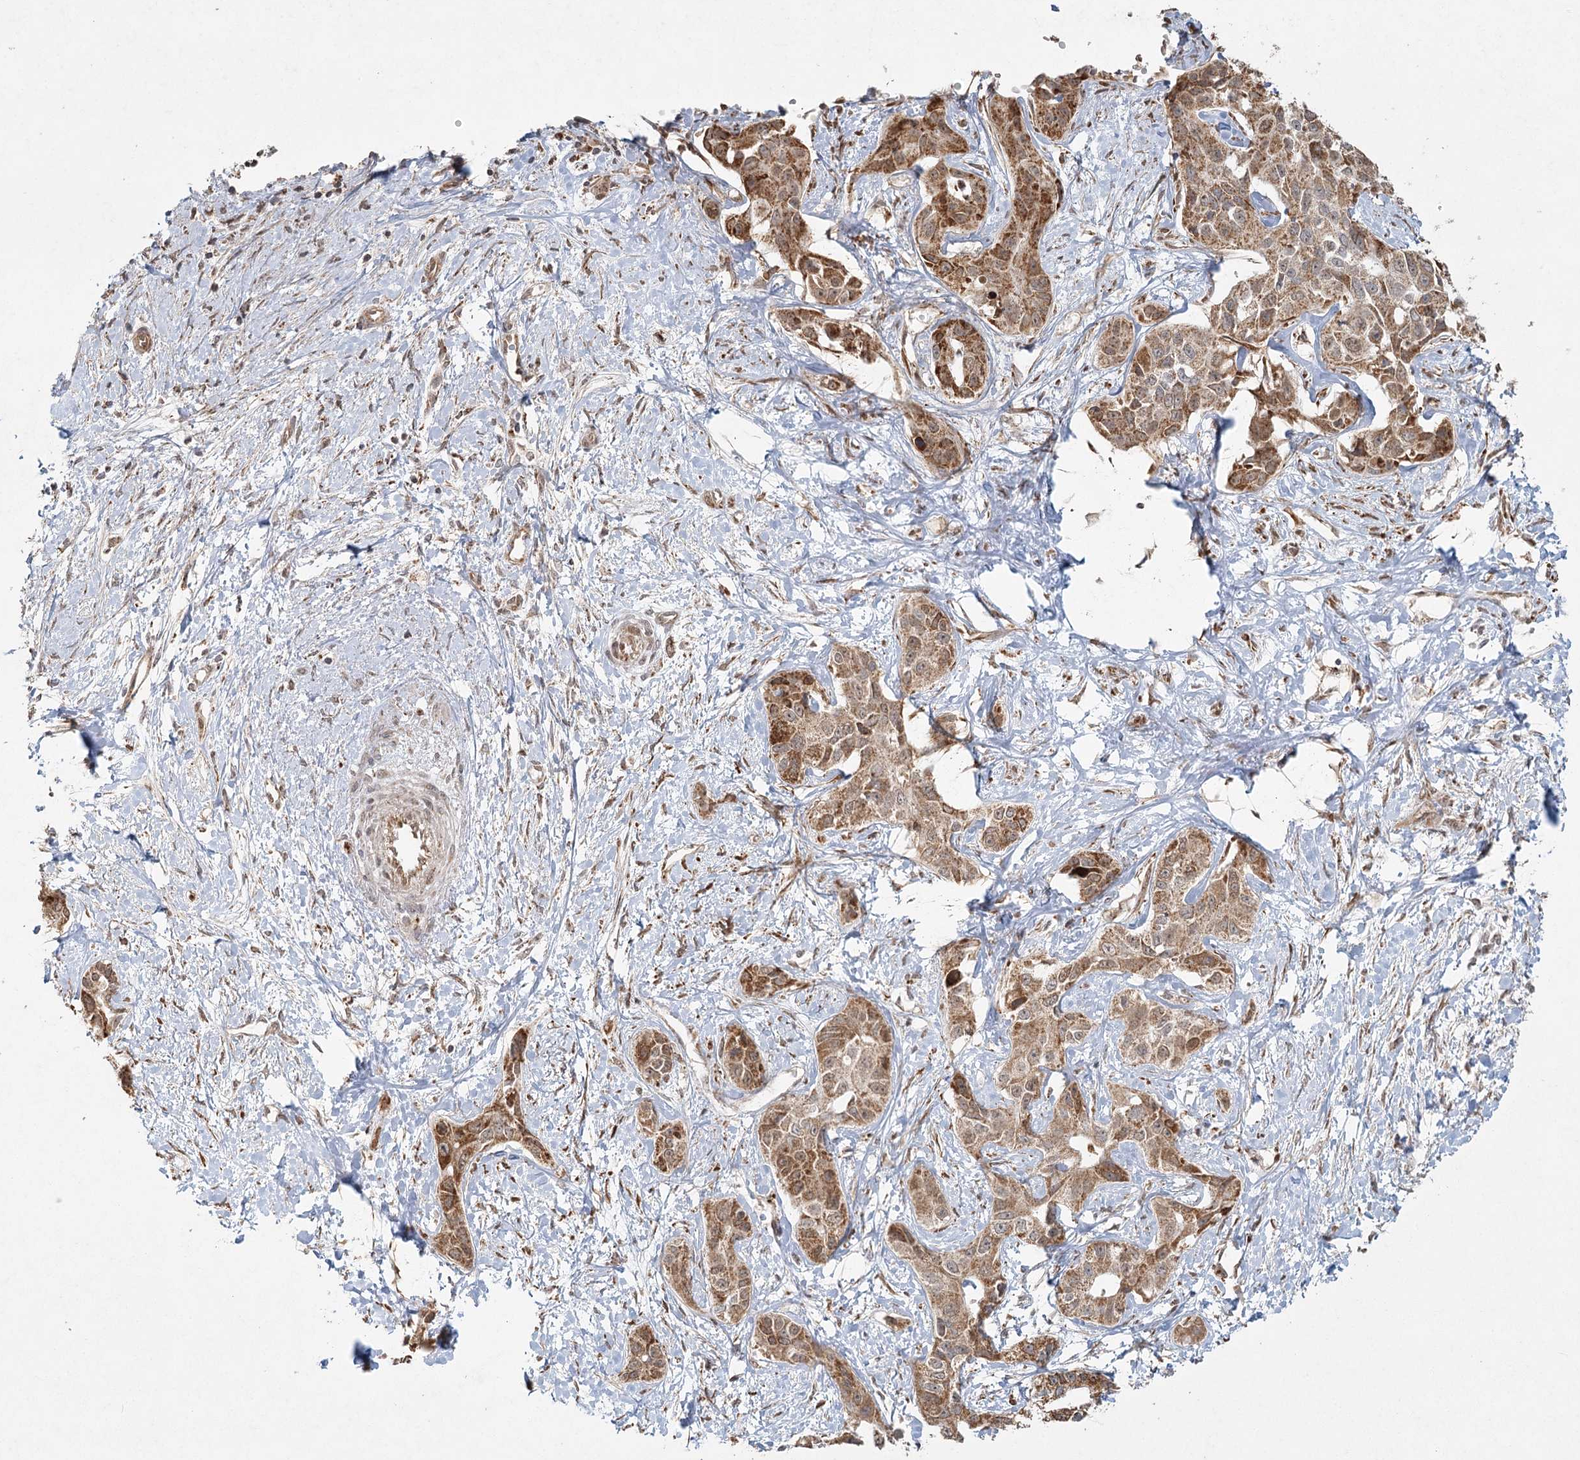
{"staining": {"intensity": "moderate", "quantity": ">75%", "location": "cytoplasmic/membranous"}, "tissue": "liver cancer", "cell_type": "Tumor cells", "image_type": "cancer", "snomed": [{"axis": "morphology", "description": "Cholangiocarcinoma"}, {"axis": "topography", "description": "Liver"}], "caption": "Brown immunohistochemical staining in liver cancer (cholangiocarcinoma) shows moderate cytoplasmic/membranous staining in about >75% of tumor cells.", "gene": "LACTB", "patient": {"sex": "male", "age": 59}}